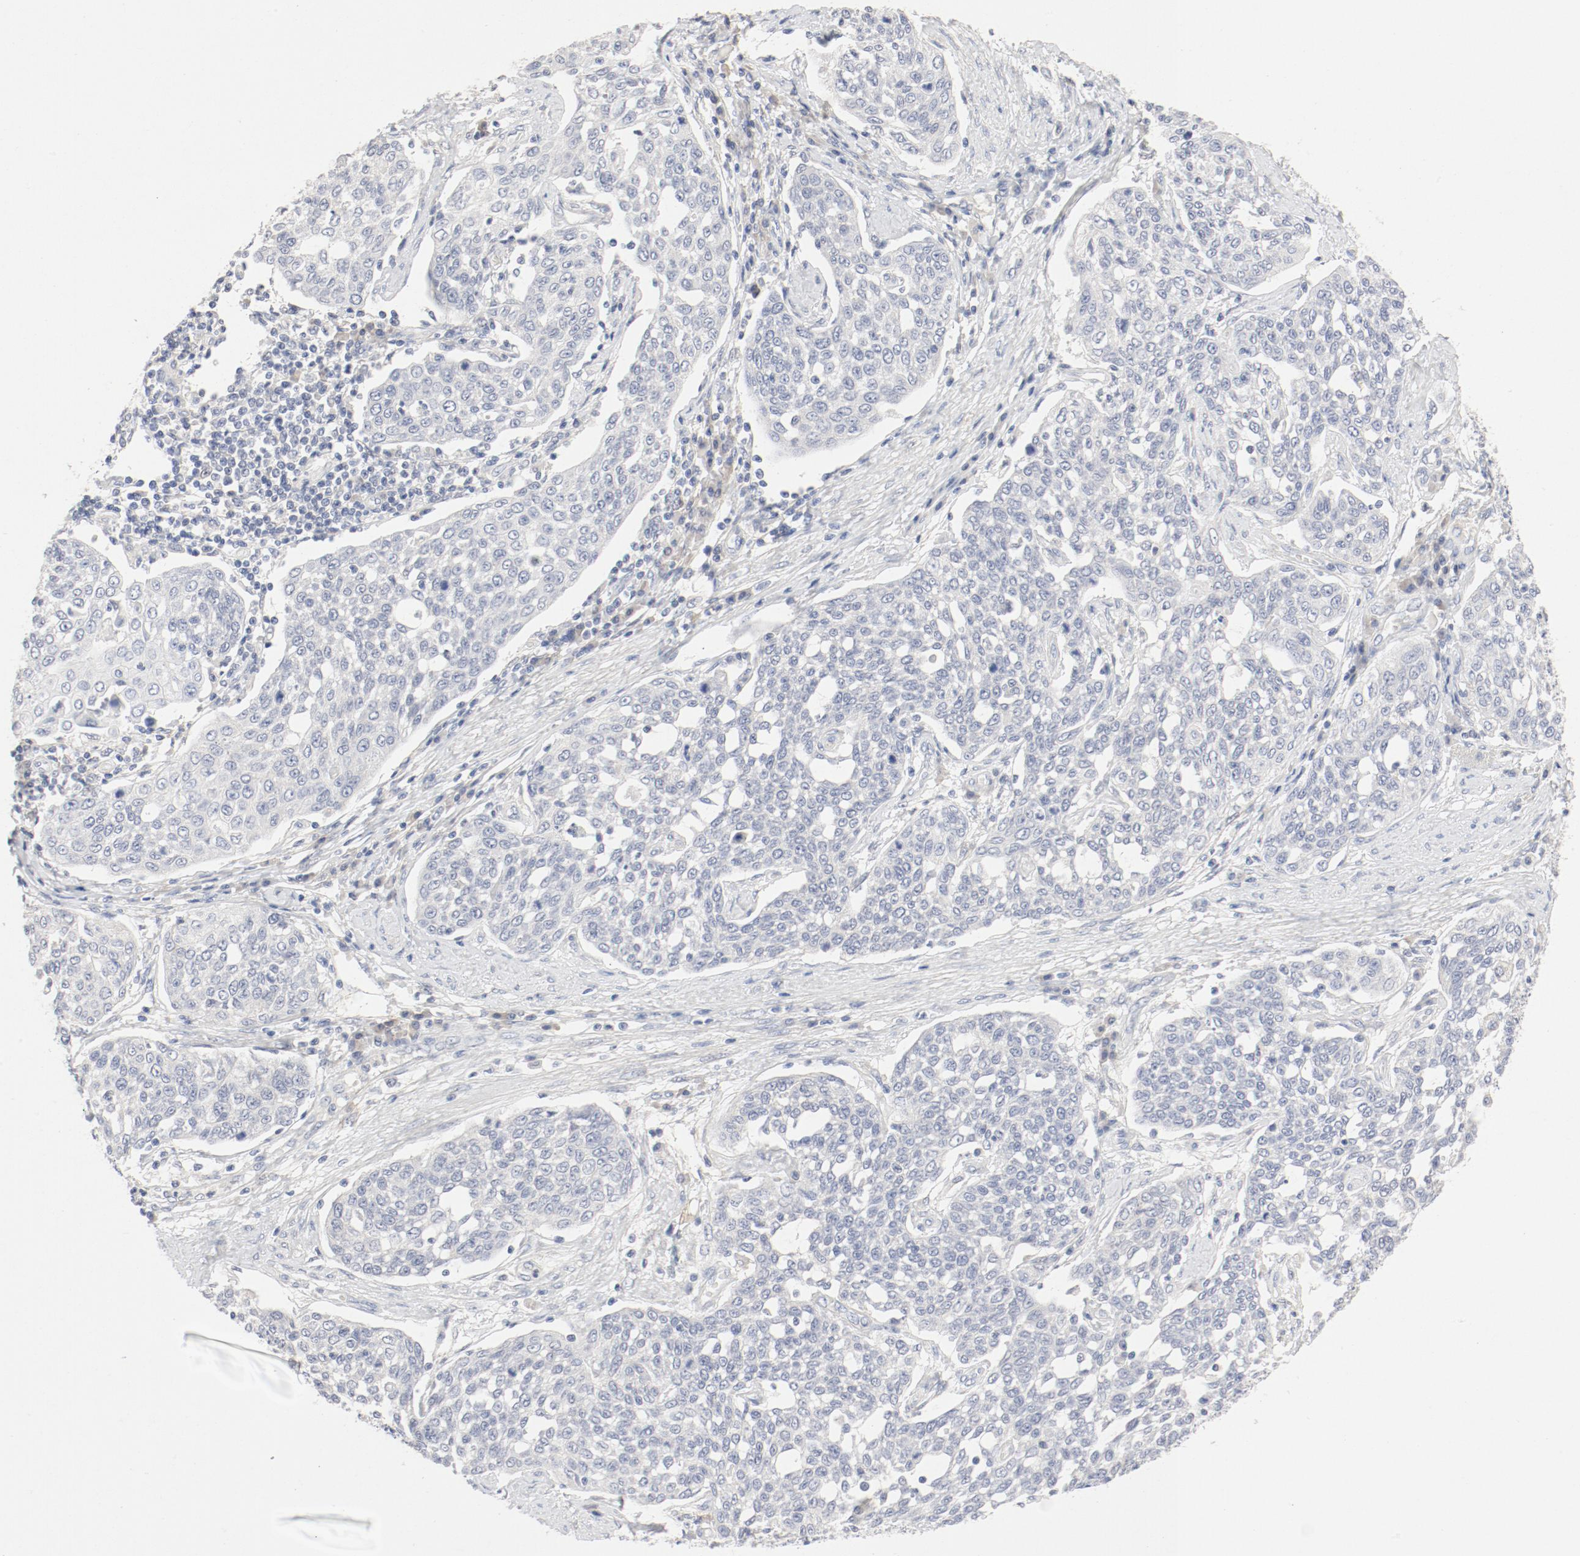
{"staining": {"intensity": "negative", "quantity": "none", "location": "none"}, "tissue": "cervical cancer", "cell_type": "Tumor cells", "image_type": "cancer", "snomed": [{"axis": "morphology", "description": "Squamous cell carcinoma, NOS"}, {"axis": "topography", "description": "Cervix"}], "caption": "An immunohistochemistry photomicrograph of cervical cancer (squamous cell carcinoma) is shown. There is no staining in tumor cells of cervical cancer (squamous cell carcinoma).", "gene": "PGM1", "patient": {"sex": "female", "age": 34}}